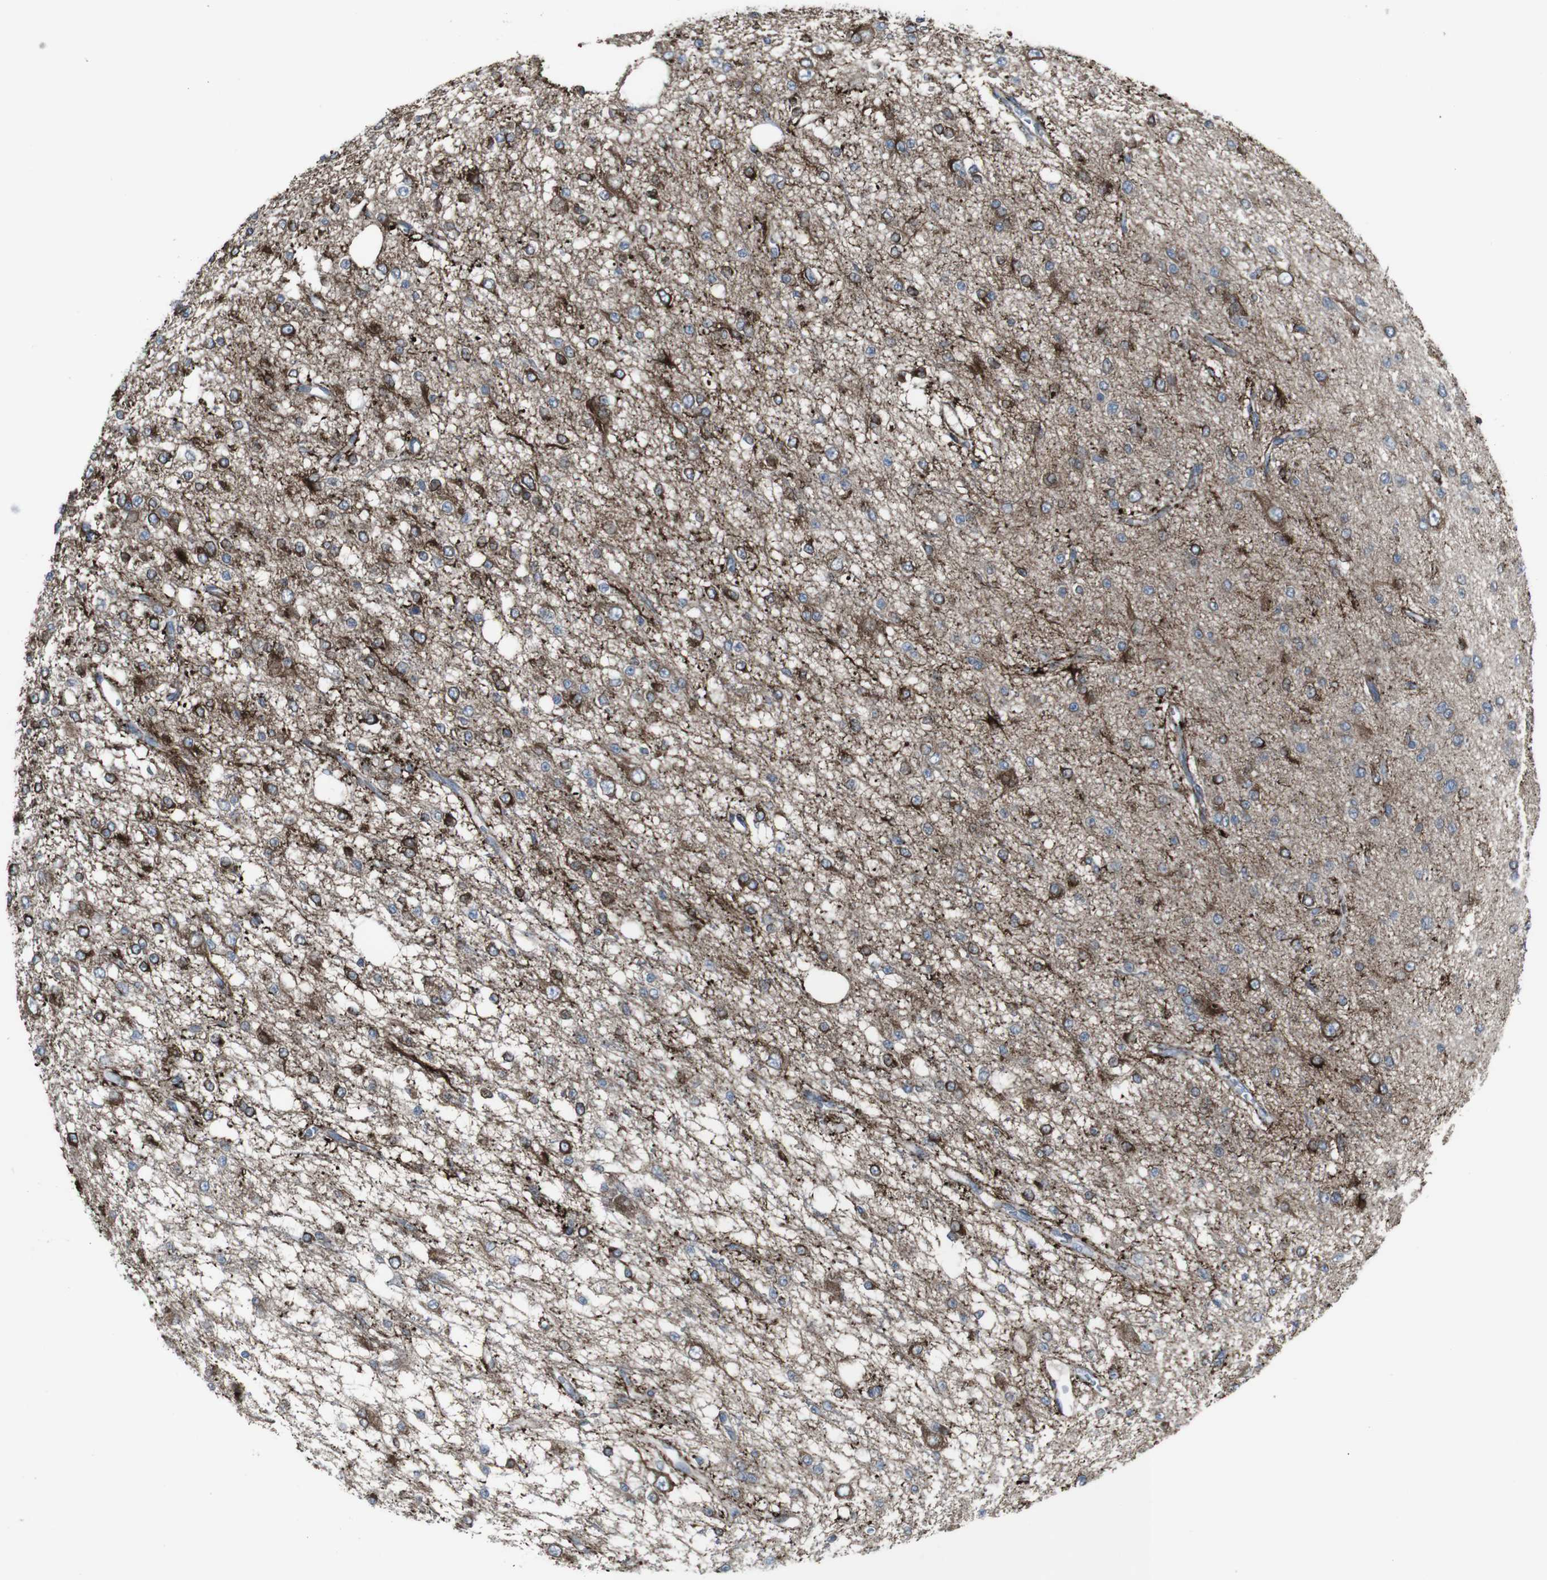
{"staining": {"intensity": "strong", "quantity": "25%-75%", "location": "cytoplasmic/membranous"}, "tissue": "glioma", "cell_type": "Tumor cells", "image_type": "cancer", "snomed": [{"axis": "morphology", "description": "Glioma, malignant, Low grade"}, {"axis": "topography", "description": "Brain"}], "caption": "Tumor cells reveal strong cytoplasmic/membranous positivity in approximately 25%-75% of cells in glioma.", "gene": "LNPK", "patient": {"sex": "male", "age": 38}}